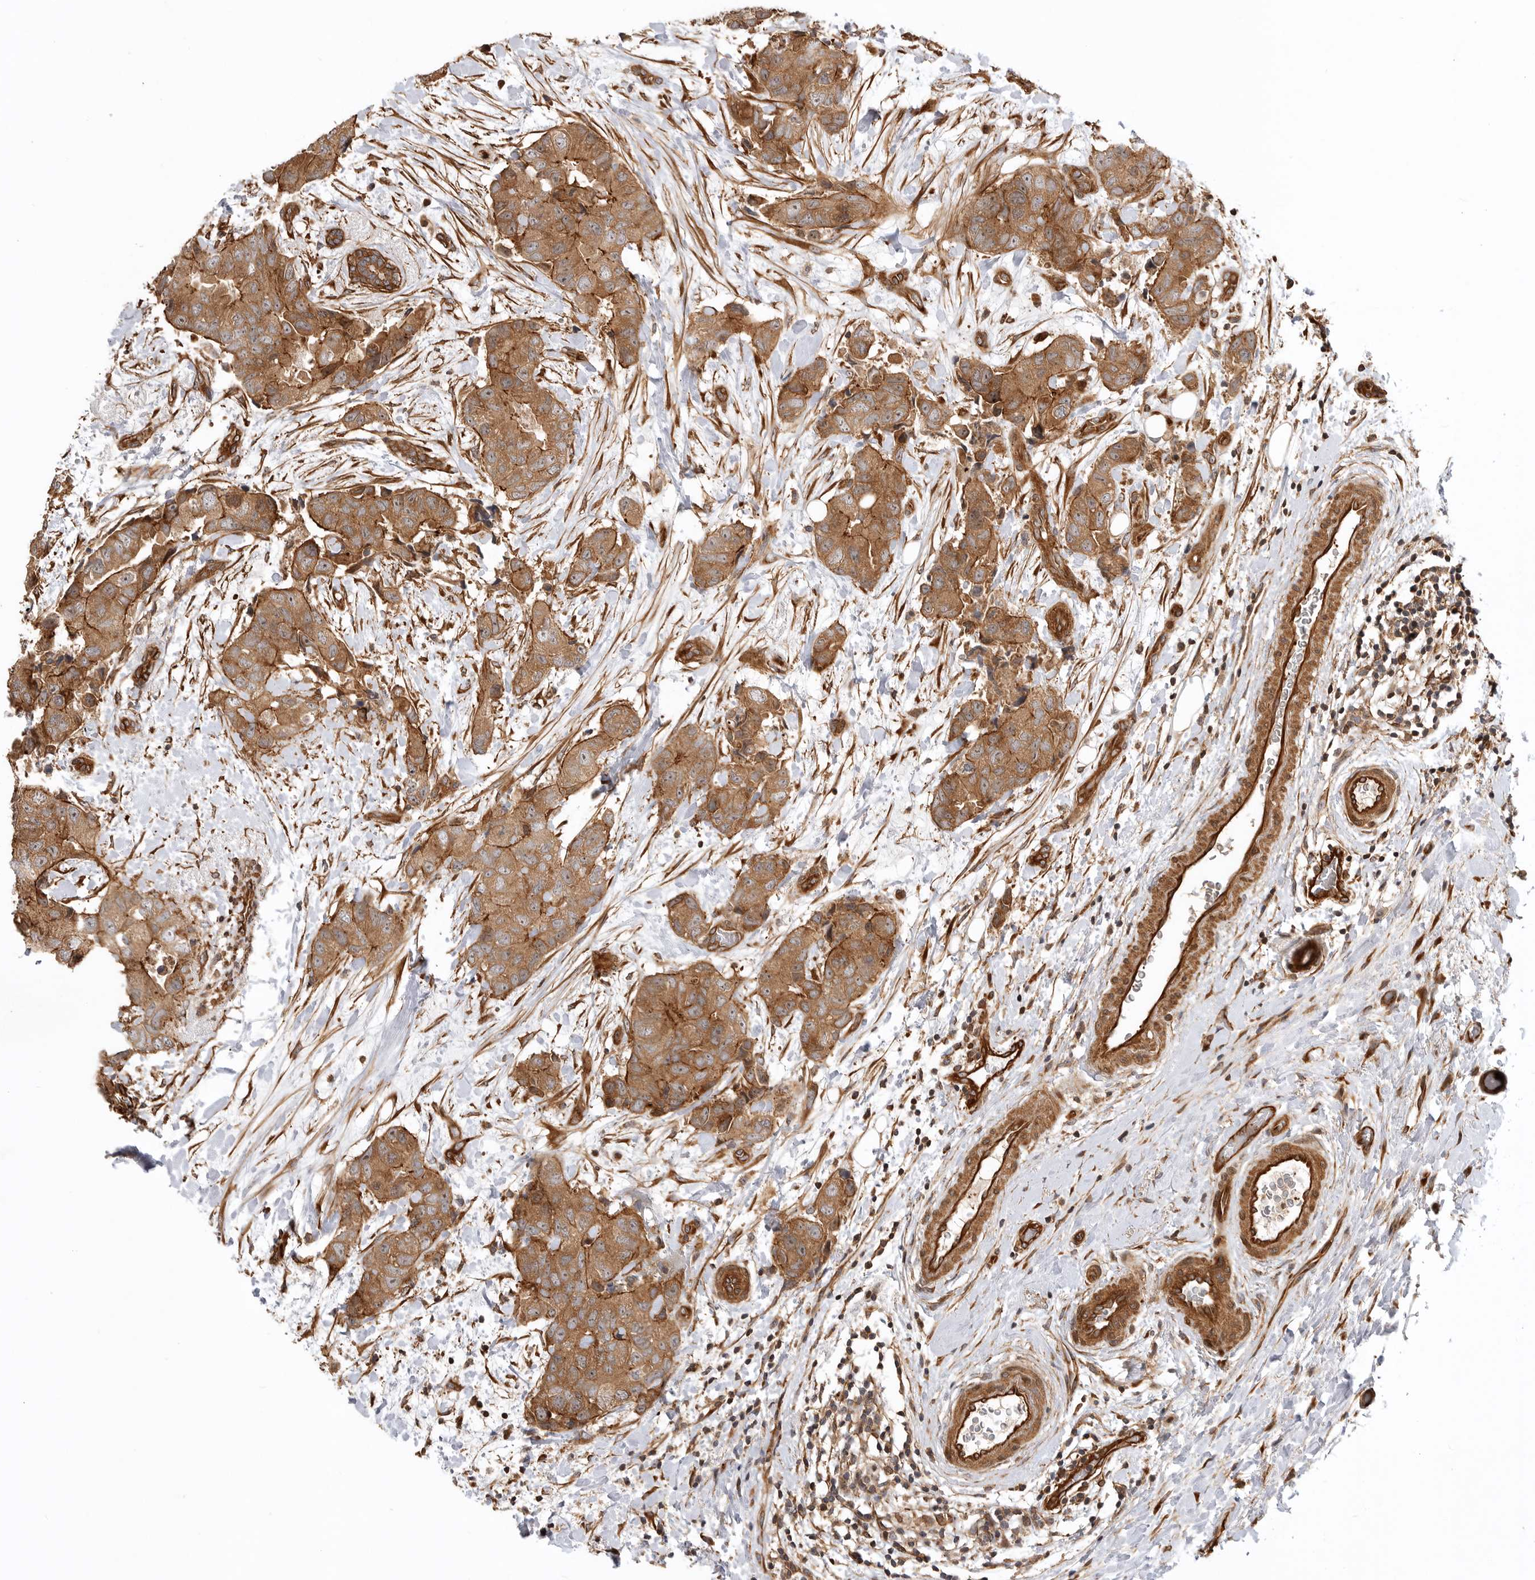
{"staining": {"intensity": "moderate", "quantity": ">75%", "location": "cytoplasmic/membranous"}, "tissue": "breast cancer", "cell_type": "Tumor cells", "image_type": "cancer", "snomed": [{"axis": "morphology", "description": "Duct carcinoma"}, {"axis": "topography", "description": "Breast"}], "caption": "Brown immunohistochemical staining in human breast cancer shows moderate cytoplasmic/membranous staining in about >75% of tumor cells. (DAB IHC, brown staining for protein, blue staining for nuclei).", "gene": "GPATCH2", "patient": {"sex": "female", "age": 62}}